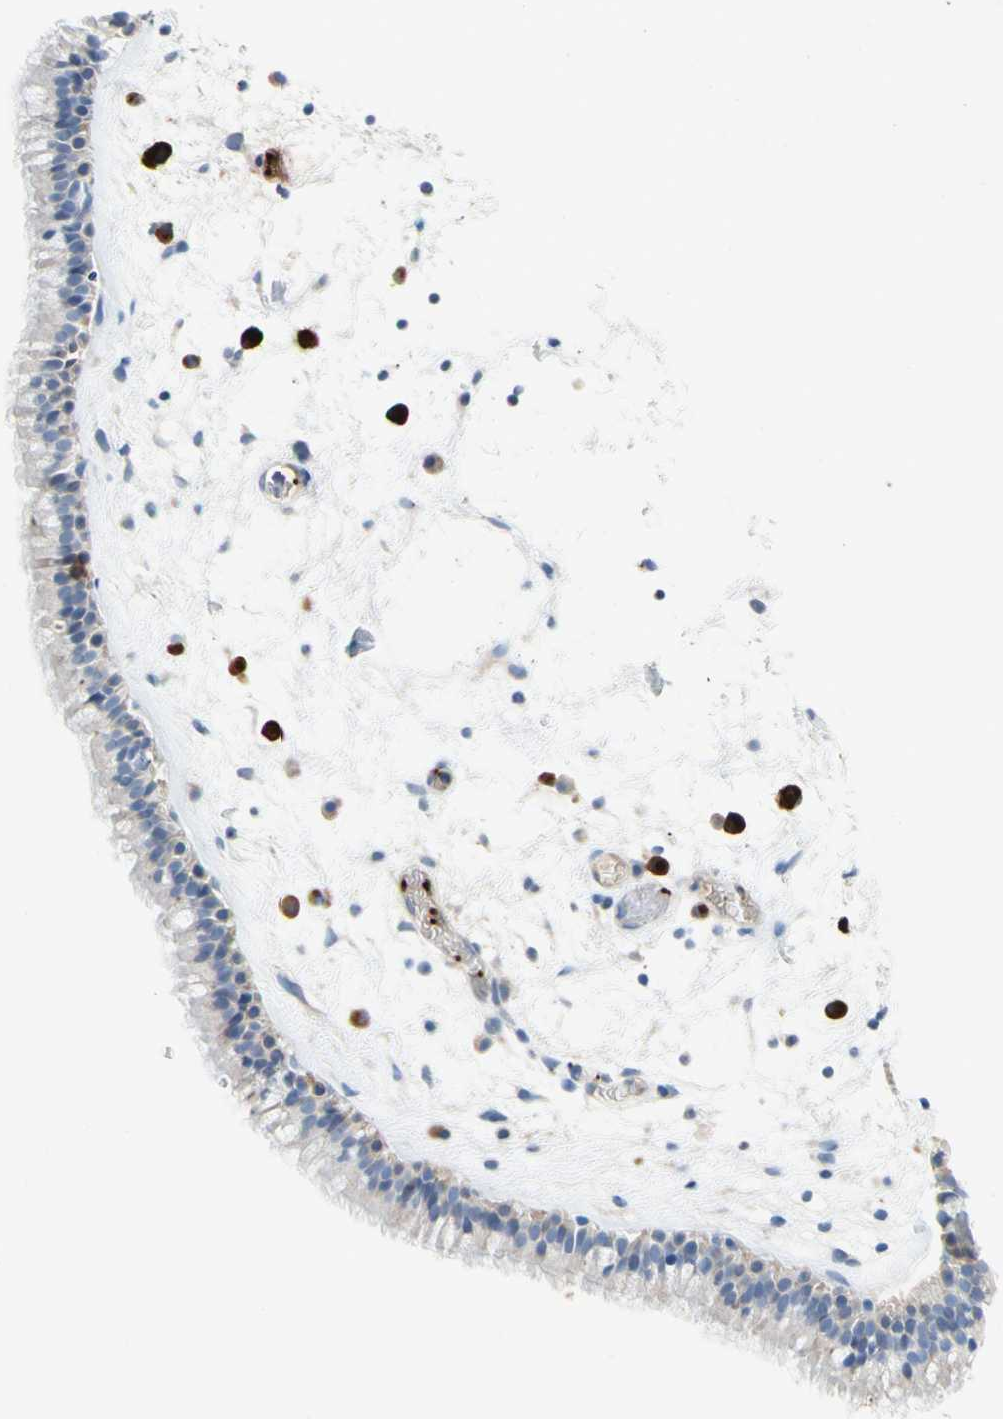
{"staining": {"intensity": "negative", "quantity": "none", "location": "none"}, "tissue": "nasopharynx", "cell_type": "Respiratory epithelial cells", "image_type": "normal", "snomed": [{"axis": "morphology", "description": "Normal tissue, NOS"}, {"axis": "morphology", "description": "Inflammation, NOS"}, {"axis": "topography", "description": "Nasopharynx"}], "caption": "Micrograph shows no significant protein staining in respiratory epithelial cells of benign nasopharynx.", "gene": "ENSG00000288796", "patient": {"sex": "male", "age": 48}}